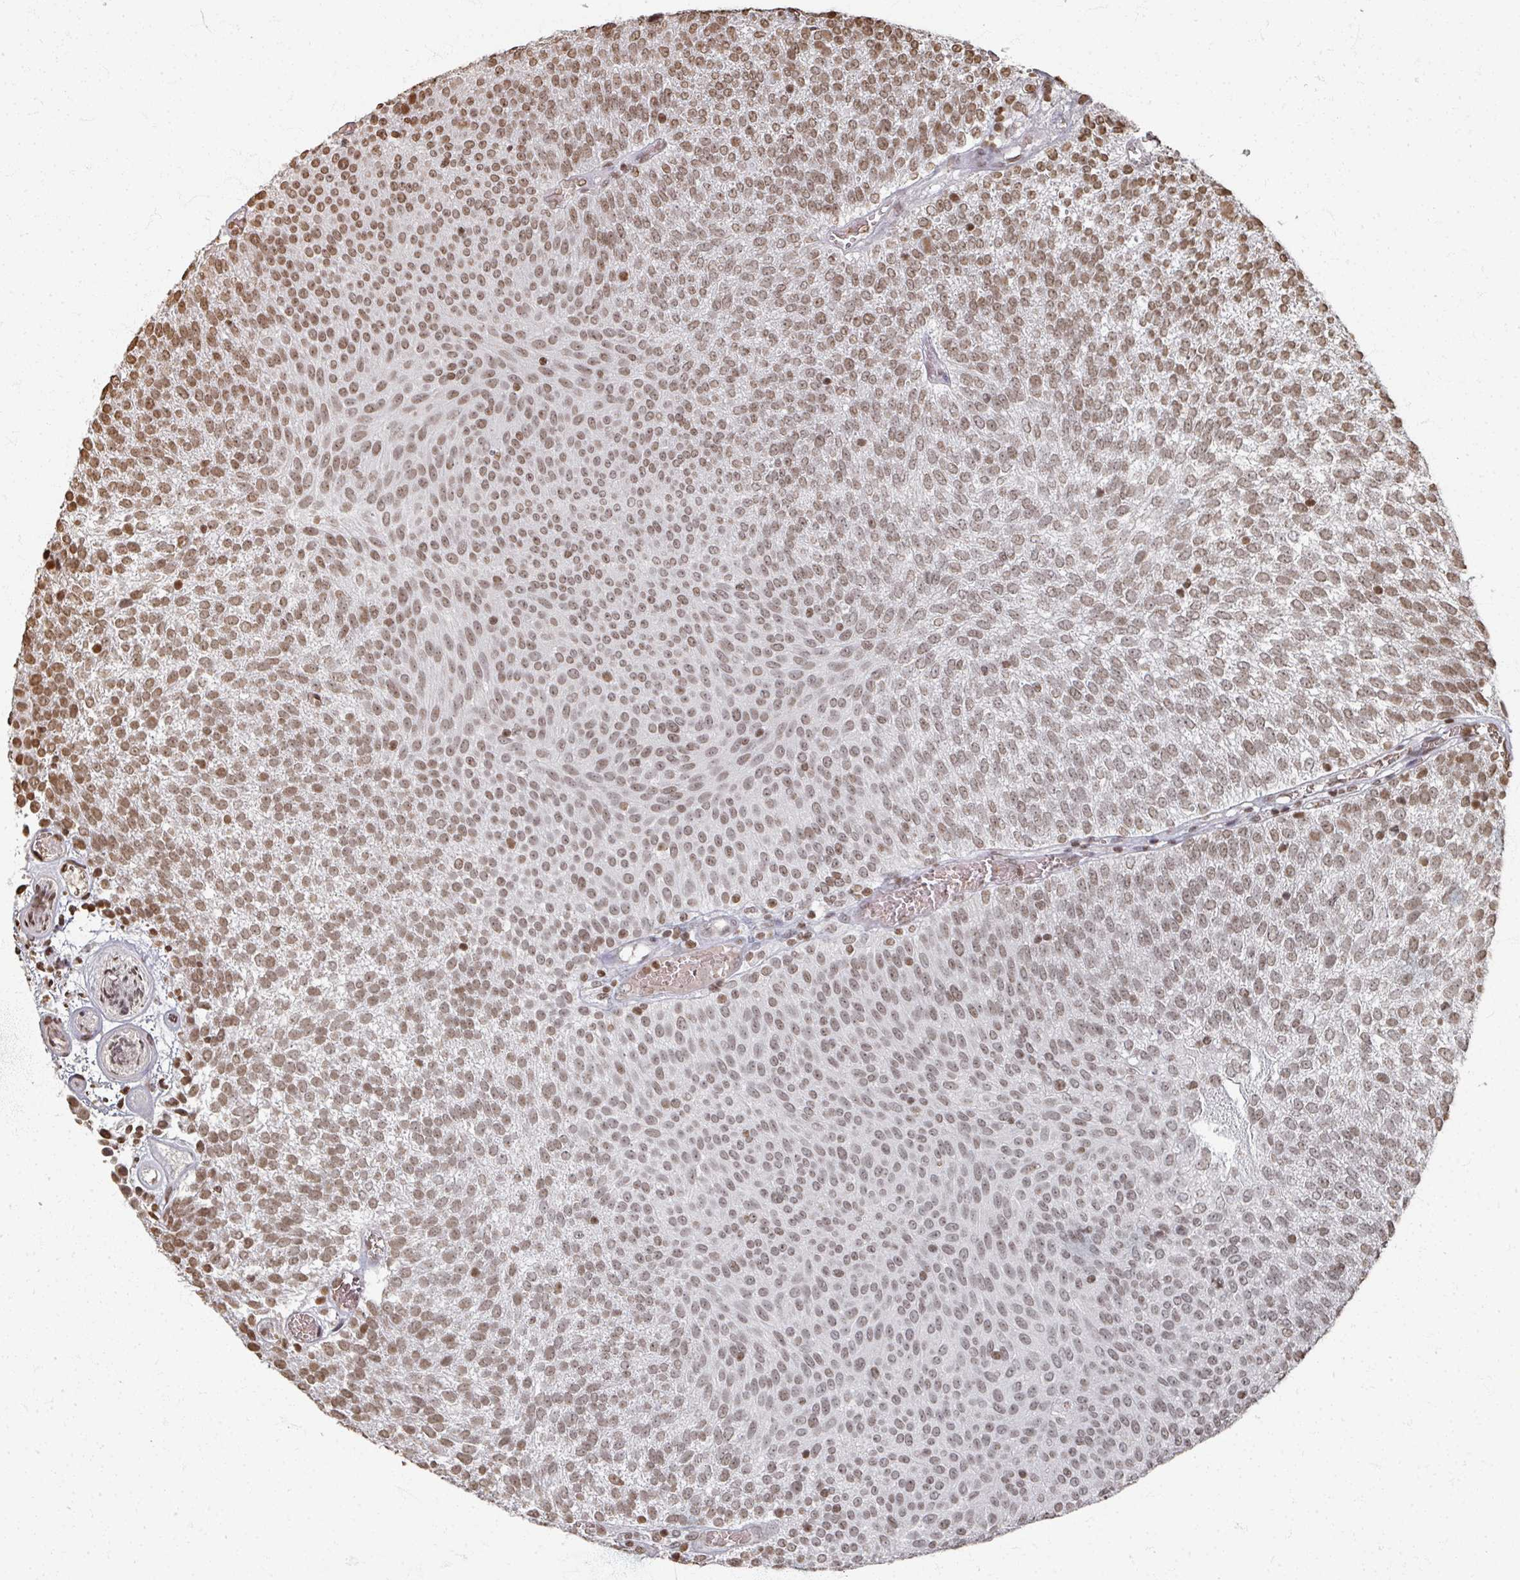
{"staining": {"intensity": "moderate", "quantity": ">75%", "location": "nuclear"}, "tissue": "urothelial cancer", "cell_type": "Tumor cells", "image_type": "cancer", "snomed": [{"axis": "morphology", "description": "Urothelial carcinoma, Low grade"}, {"axis": "topography", "description": "Urinary bladder"}], "caption": "Urothelial cancer stained with DAB IHC shows medium levels of moderate nuclear positivity in about >75% of tumor cells.", "gene": "DCUN1D5", "patient": {"sex": "female", "age": 79}}